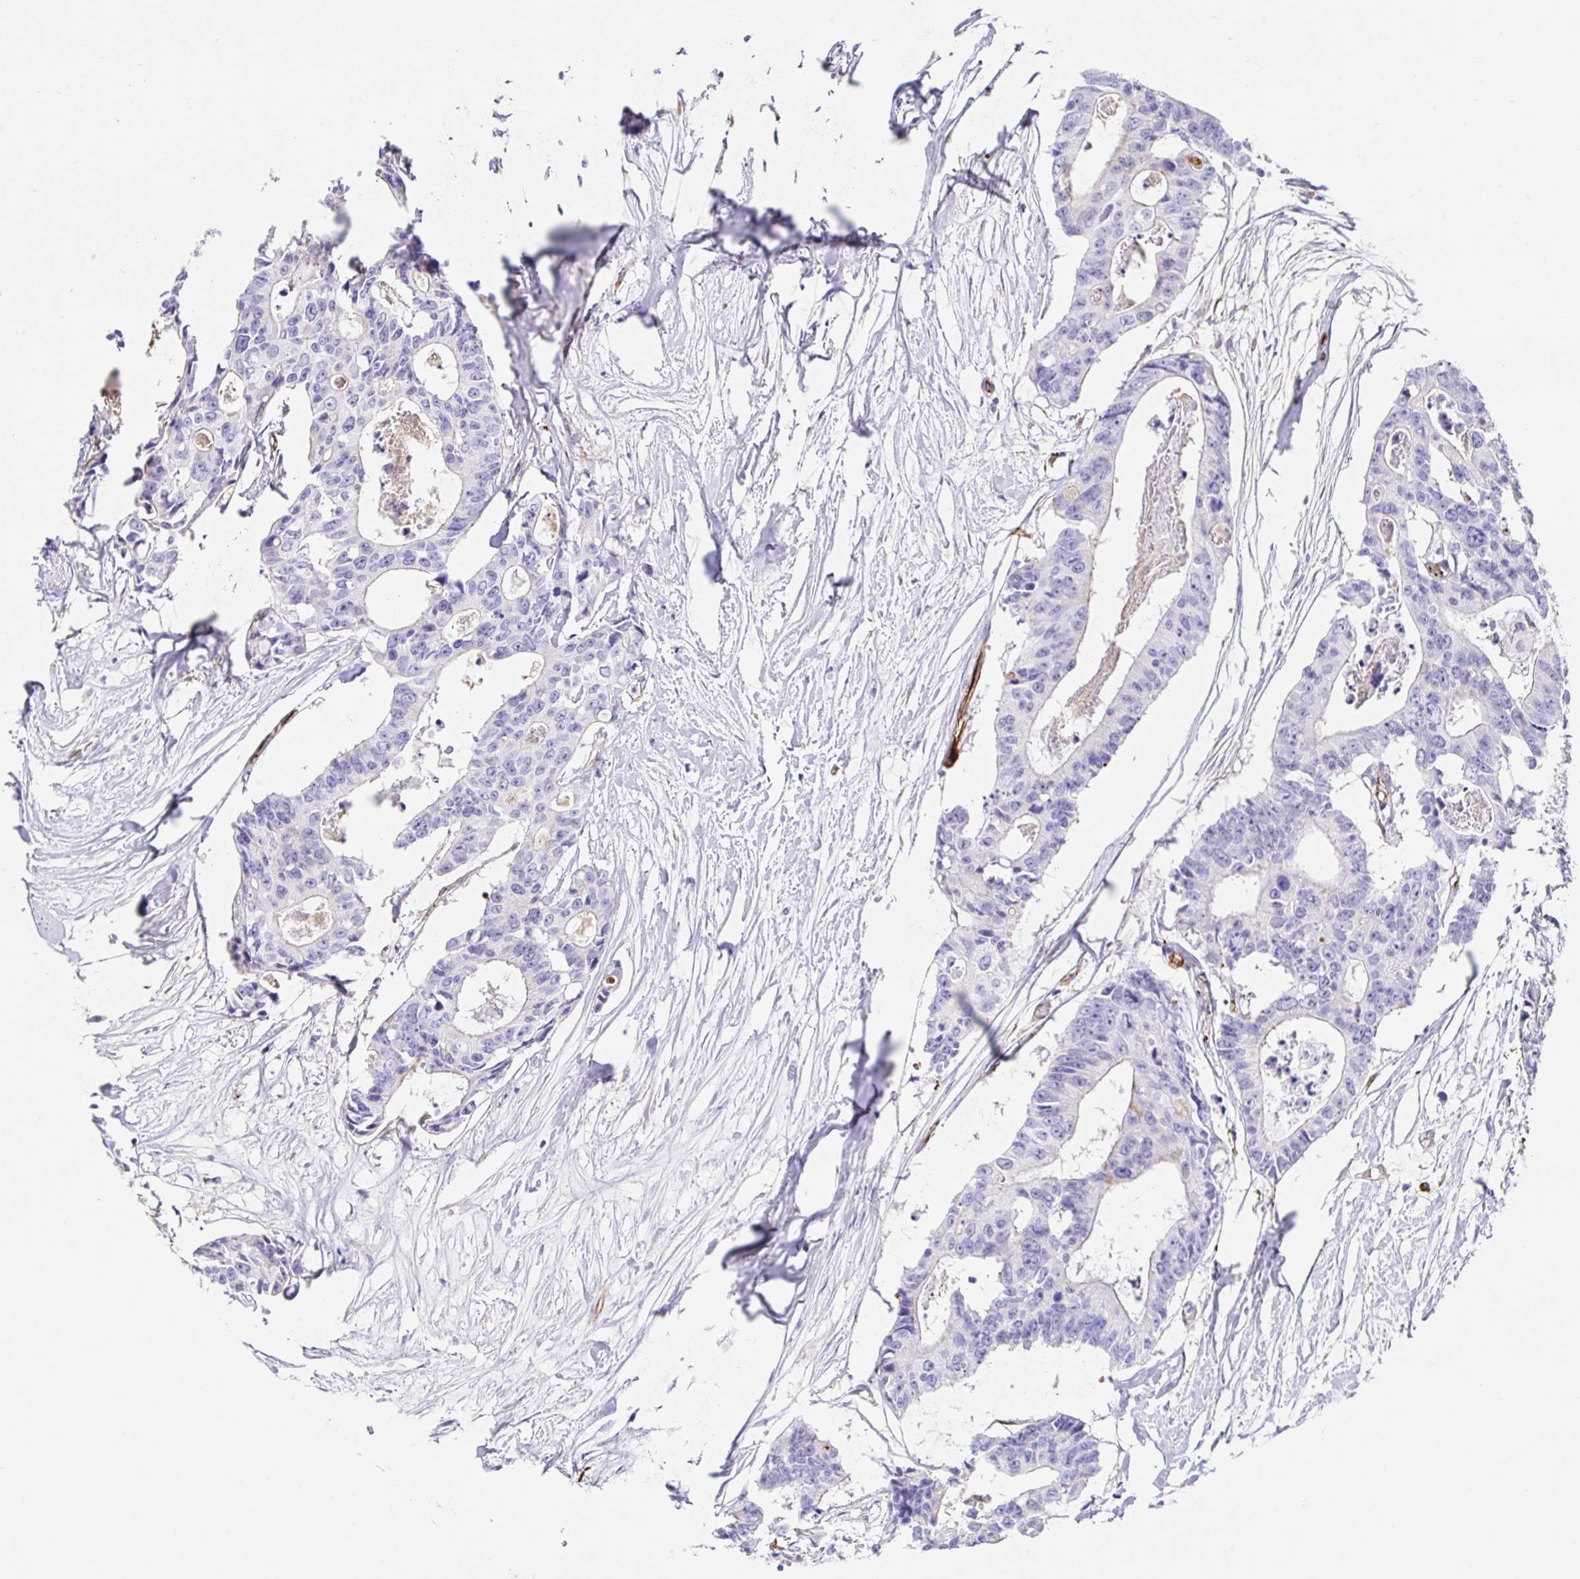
{"staining": {"intensity": "negative", "quantity": "none", "location": "none"}, "tissue": "colorectal cancer", "cell_type": "Tumor cells", "image_type": "cancer", "snomed": [{"axis": "morphology", "description": "Adenocarcinoma, NOS"}, {"axis": "topography", "description": "Rectum"}], "caption": "The immunohistochemistry histopathology image has no significant staining in tumor cells of colorectal adenocarcinoma tissue.", "gene": "DOCK1", "patient": {"sex": "male", "age": 57}}